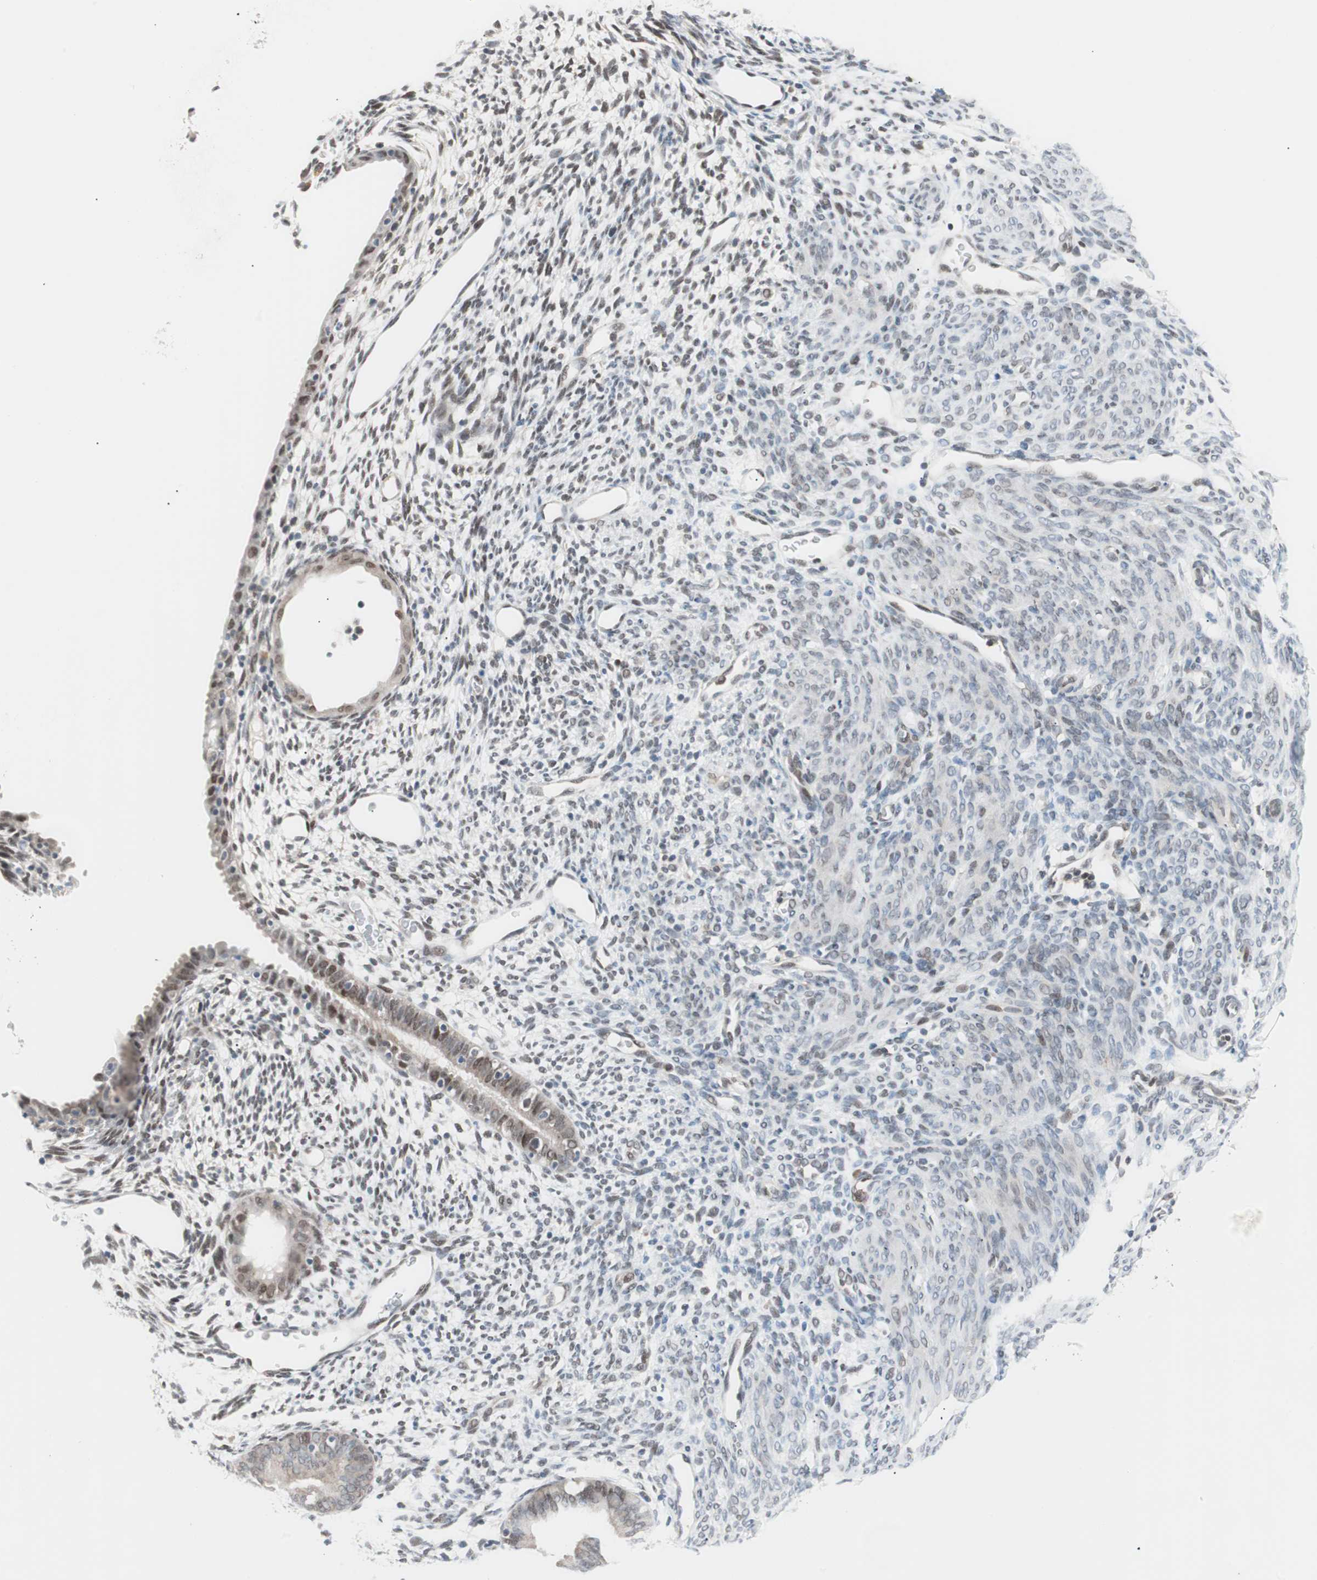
{"staining": {"intensity": "negative", "quantity": "none", "location": "none"}, "tissue": "endometrium", "cell_type": "Cells in endometrial stroma", "image_type": "normal", "snomed": [{"axis": "morphology", "description": "Normal tissue, NOS"}, {"axis": "morphology", "description": "Atrophy, NOS"}, {"axis": "topography", "description": "Uterus"}, {"axis": "topography", "description": "Endometrium"}], "caption": "Immunohistochemical staining of unremarkable endometrium demonstrates no significant expression in cells in endometrial stroma. (DAB (3,3'-diaminobenzidine) IHC, high magnification).", "gene": "POLH", "patient": {"sex": "female", "age": 68}}